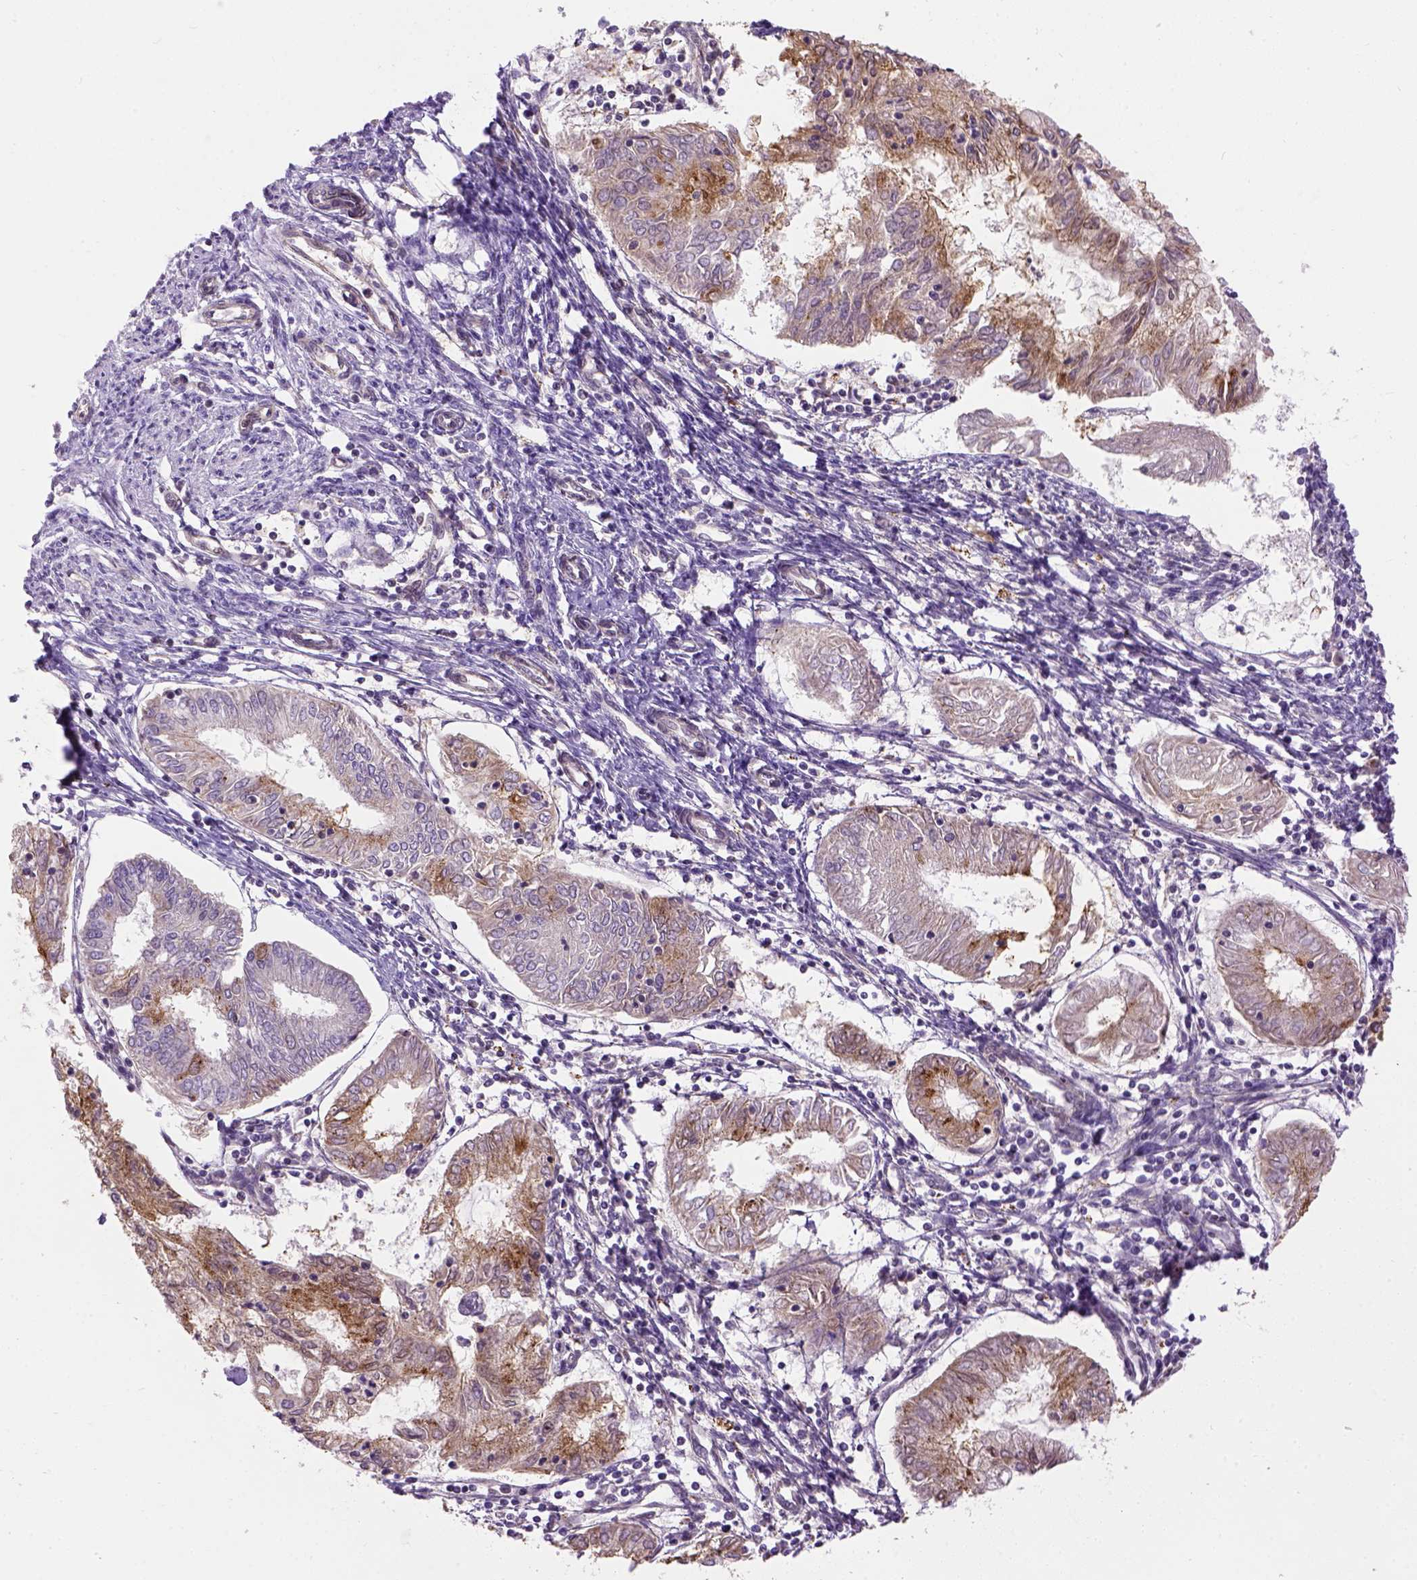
{"staining": {"intensity": "moderate", "quantity": "<25%", "location": "cytoplasmic/membranous"}, "tissue": "endometrial cancer", "cell_type": "Tumor cells", "image_type": "cancer", "snomed": [{"axis": "morphology", "description": "Adenocarcinoma, NOS"}, {"axis": "topography", "description": "Endometrium"}], "caption": "High-magnification brightfield microscopy of endometrial adenocarcinoma stained with DAB (brown) and counterstained with hematoxylin (blue). tumor cells exhibit moderate cytoplasmic/membranous staining is present in about<25% of cells.", "gene": "KAZN", "patient": {"sex": "female", "age": 68}}